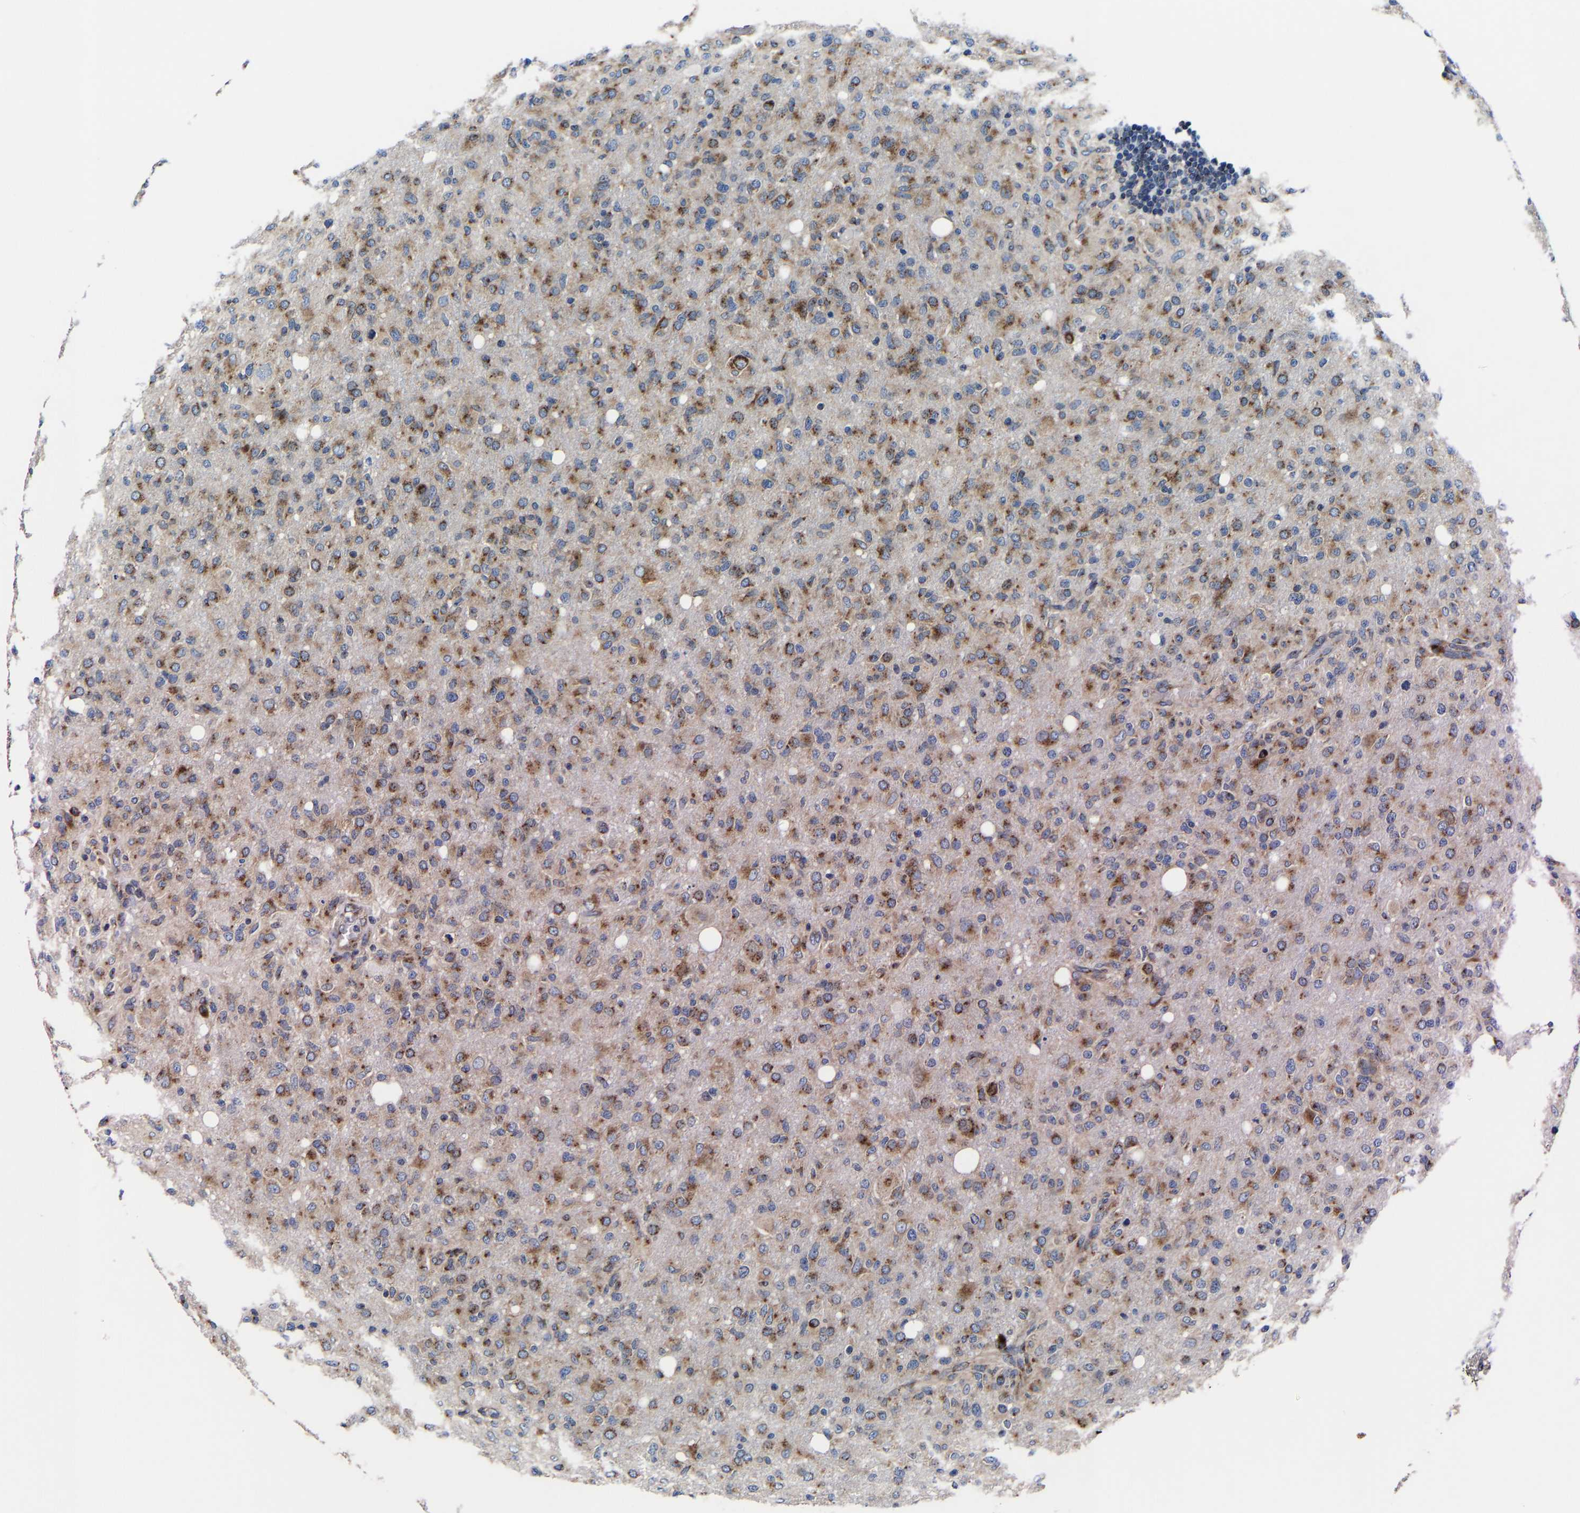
{"staining": {"intensity": "moderate", "quantity": "25%-75%", "location": "cytoplasmic/membranous"}, "tissue": "glioma", "cell_type": "Tumor cells", "image_type": "cancer", "snomed": [{"axis": "morphology", "description": "Glioma, malignant, High grade"}, {"axis": "topography", "description": "Brain"}], "caption": "Immunohistochemistry of human glioma displays medium levels of moderate cytoplasmic/membranous expression in approximately 25%-75% of tumor cells.", "gene": "EBAG9", "patient": {"sex": "female", "age": 57}}